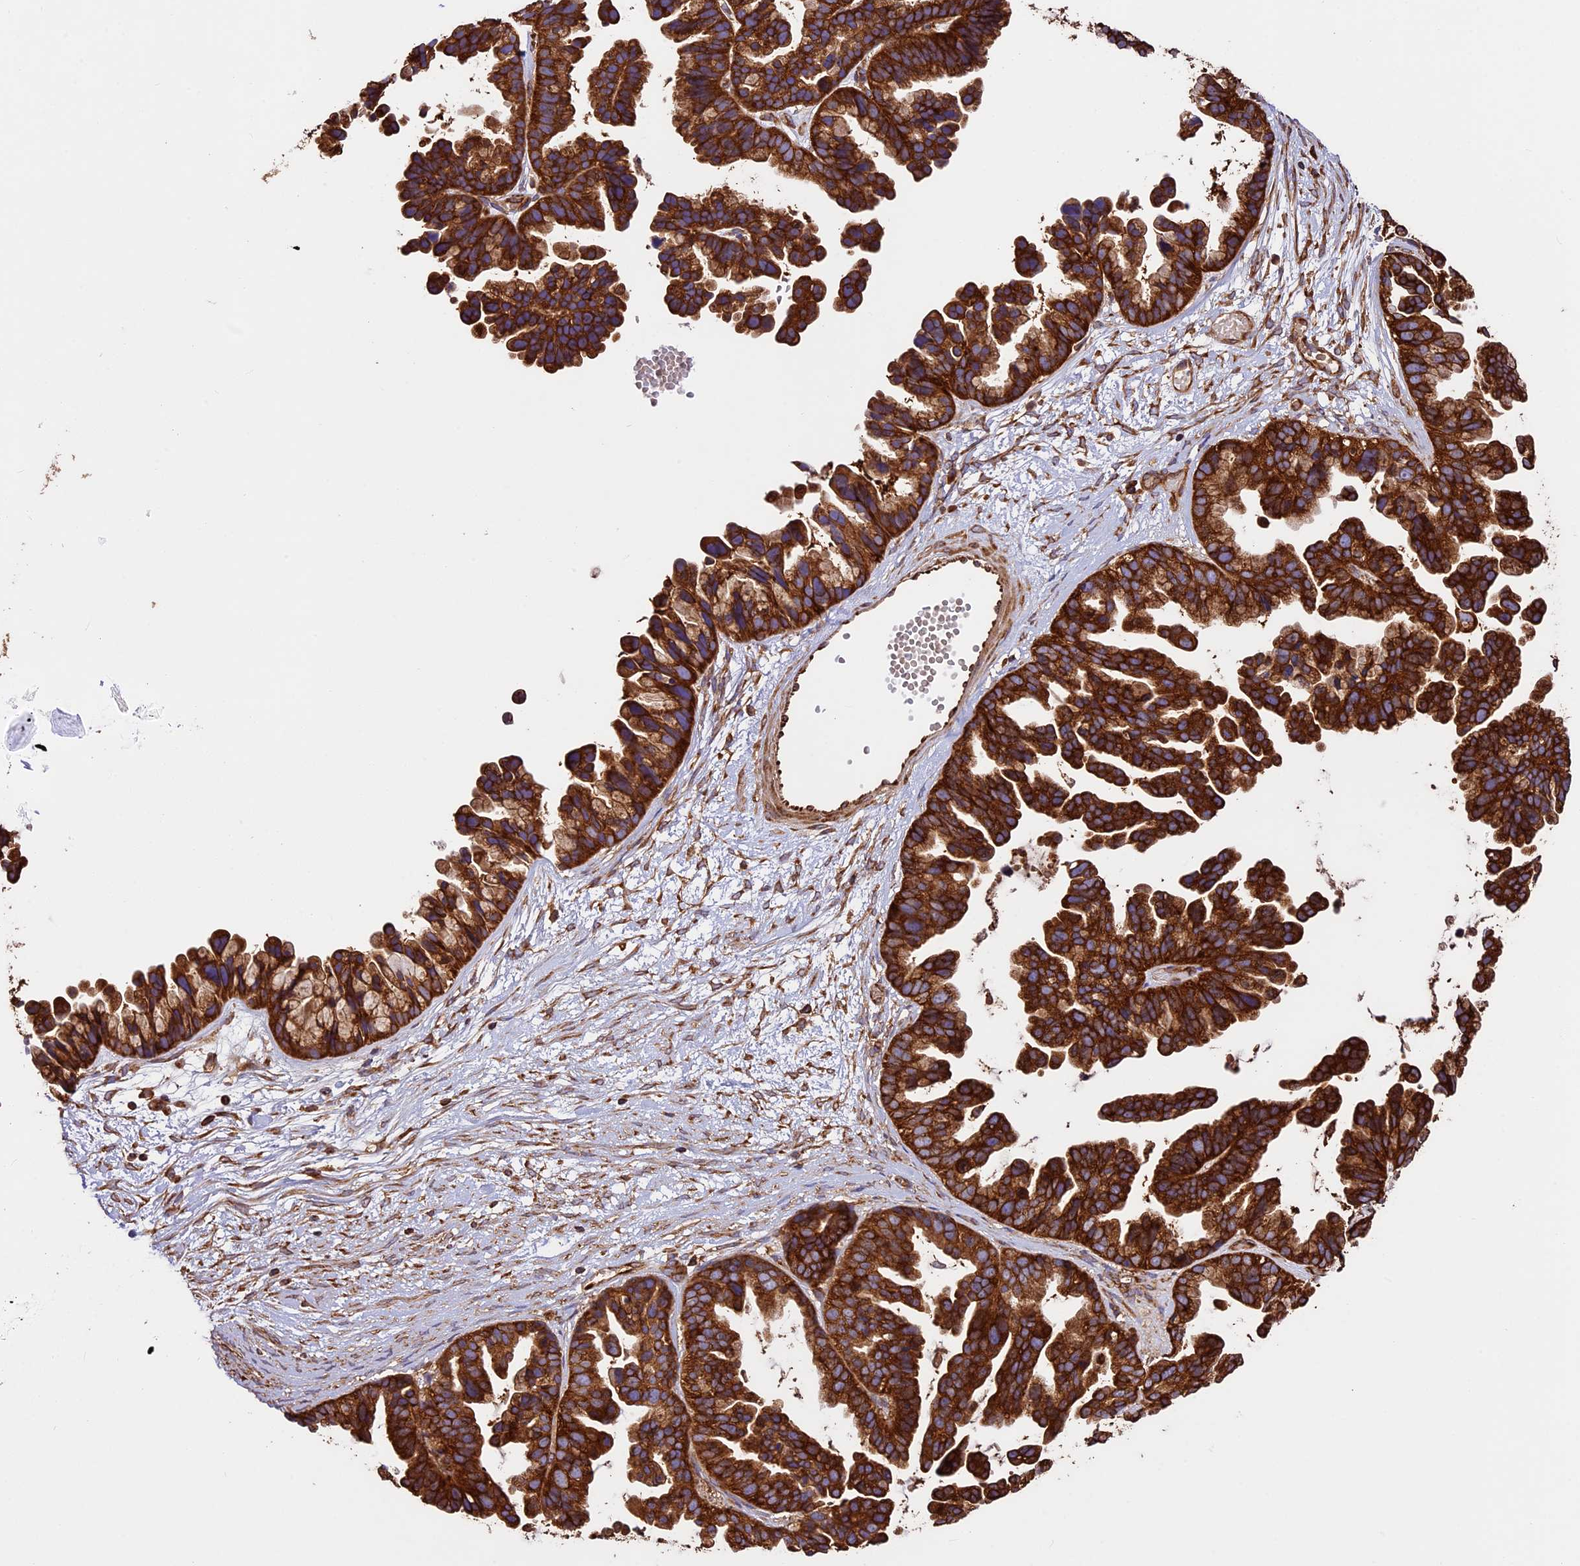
{"staining": {"intensity": "strong", "quantity": ">75%", "location": "cytoplasmic/membranous"}, "tissue": "ovarian cancer", "cell_type": "Tumor cells", "image_type": "cancer", "snomed": [{"axis": "morphology", "description": "Cystadenocarcinoma, serous, NOS"}, {"axis": "topography", "description": "Ovary"}], "caption": "Approximately >75% of tumor cells in serous cystadenocarcinoma (ovarian) reveal strong cytoplasmic/membranous protein staining as visualized by brown immunohistochemical staining.", "gene": "KARS1", "patient": {"sex": "female", "age": 56}}